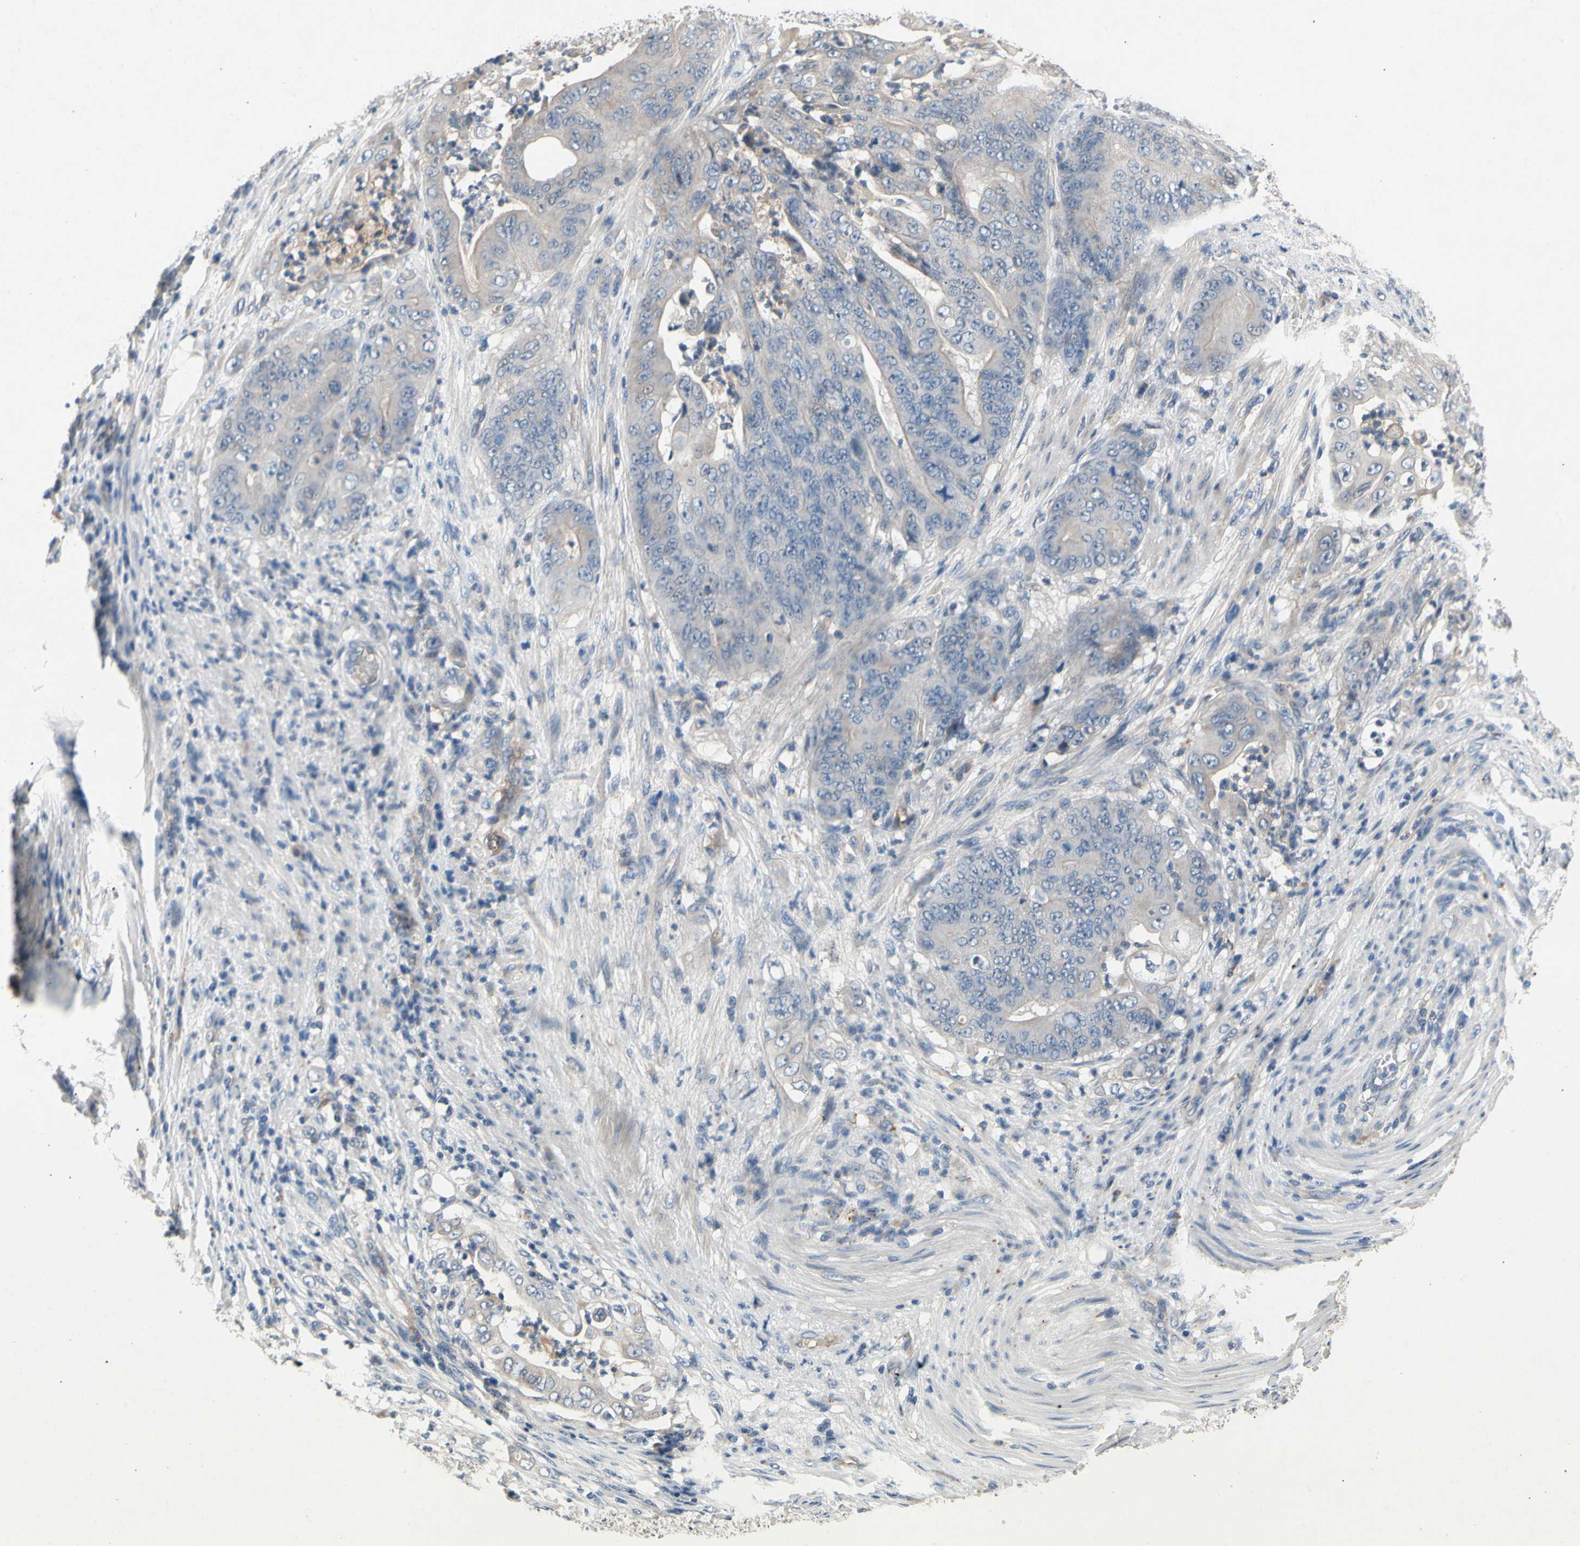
{"staining": {"intensity": "negative", "quantity": "none", "location": "none"}, "tissue": "stomach cancer", "cell_type": "Tumor cells", "image_type": "cancer", "snomed": [{"axis": "morphology", "description": "Adenocarcinoma, NOS"}, {"axis": "topography", "description": "Stomach"}], "caption": "DAB immunohistochemical staining of human stomach cancer shows no significant positivity in tumor cells.", "gene": "ALPL", "patient": {"sex": "female", "age": 73}}